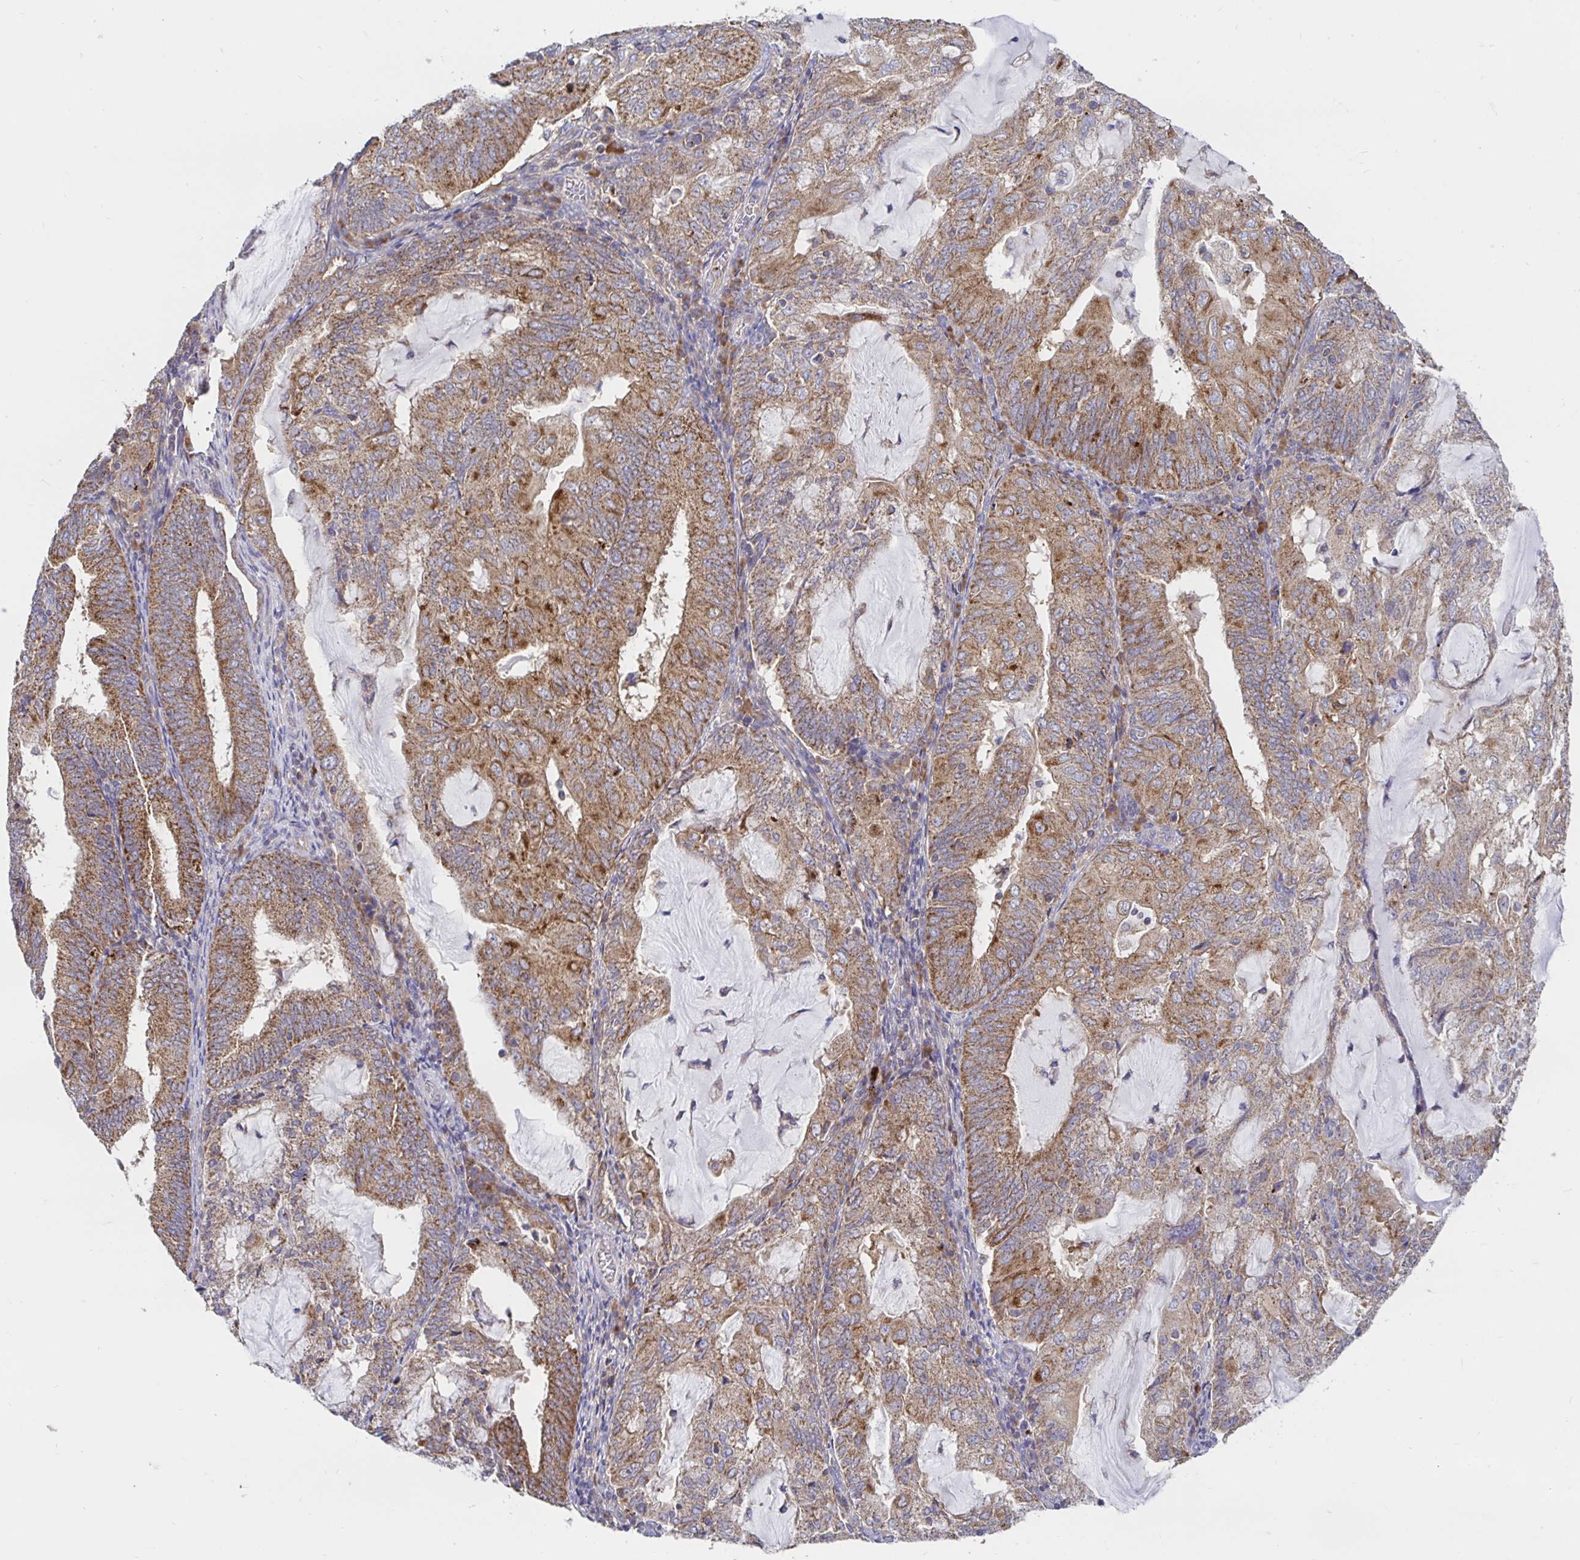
{"staining": {"intensity": "moderate", "quantity": ">75%", "location": "cytoplasmic/membranous"}, "tissue": "endometrial cancer", "cell_type": "Tumor cells", "image_type": "cancer", "snomed": [{"axis": "morphology", "description": "Adenocarcinoma, NOS"}, {"axis": "topography", "description": "Endometrium"}], "caption": "Immunohistochemical staining of human endometrial cancer displays moderate cytoplasmic/membranous protein positivity in about >75% of tumor cells.", "gene": "PRDX3", "patient": {"sex": "female", "age": 81}}